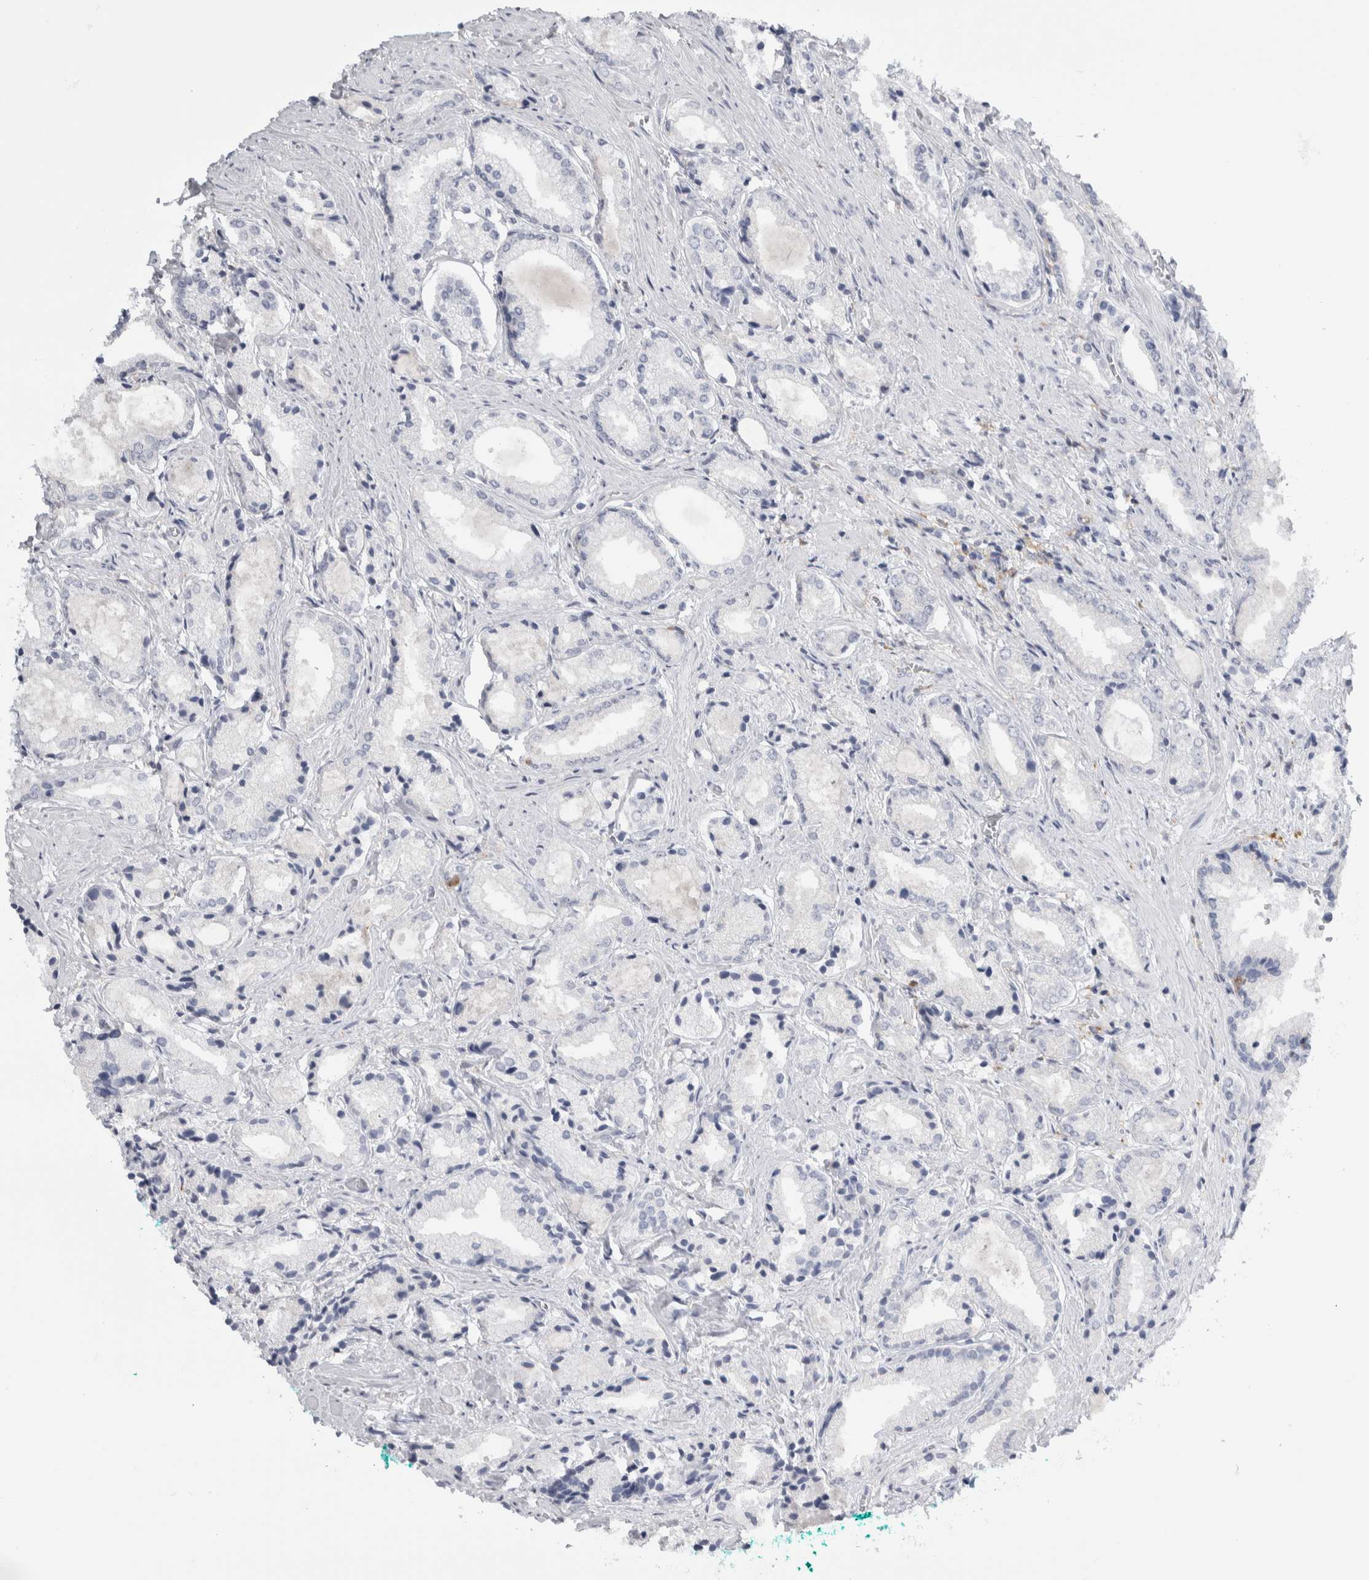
{"staining": {"intensity": "negative", "quantity": "none", "location": "none"}, "tissue": "prostate cancer", "cell_type": "Tumor cells", "image_type": "cancer", "snomed": [{"axis": "morphology", "description": "Adenocarcinoma, Low grade"}, {"axis": "topography", "description": "Prostate"}], "caption": "A photomicrograph of prostate cancer (low-grade adenocarcinoma) stained for a protein reveals no brown staining in tumor cells.", "gene": "SKAP2", "patient": {"sex": "male", "age": 62}}